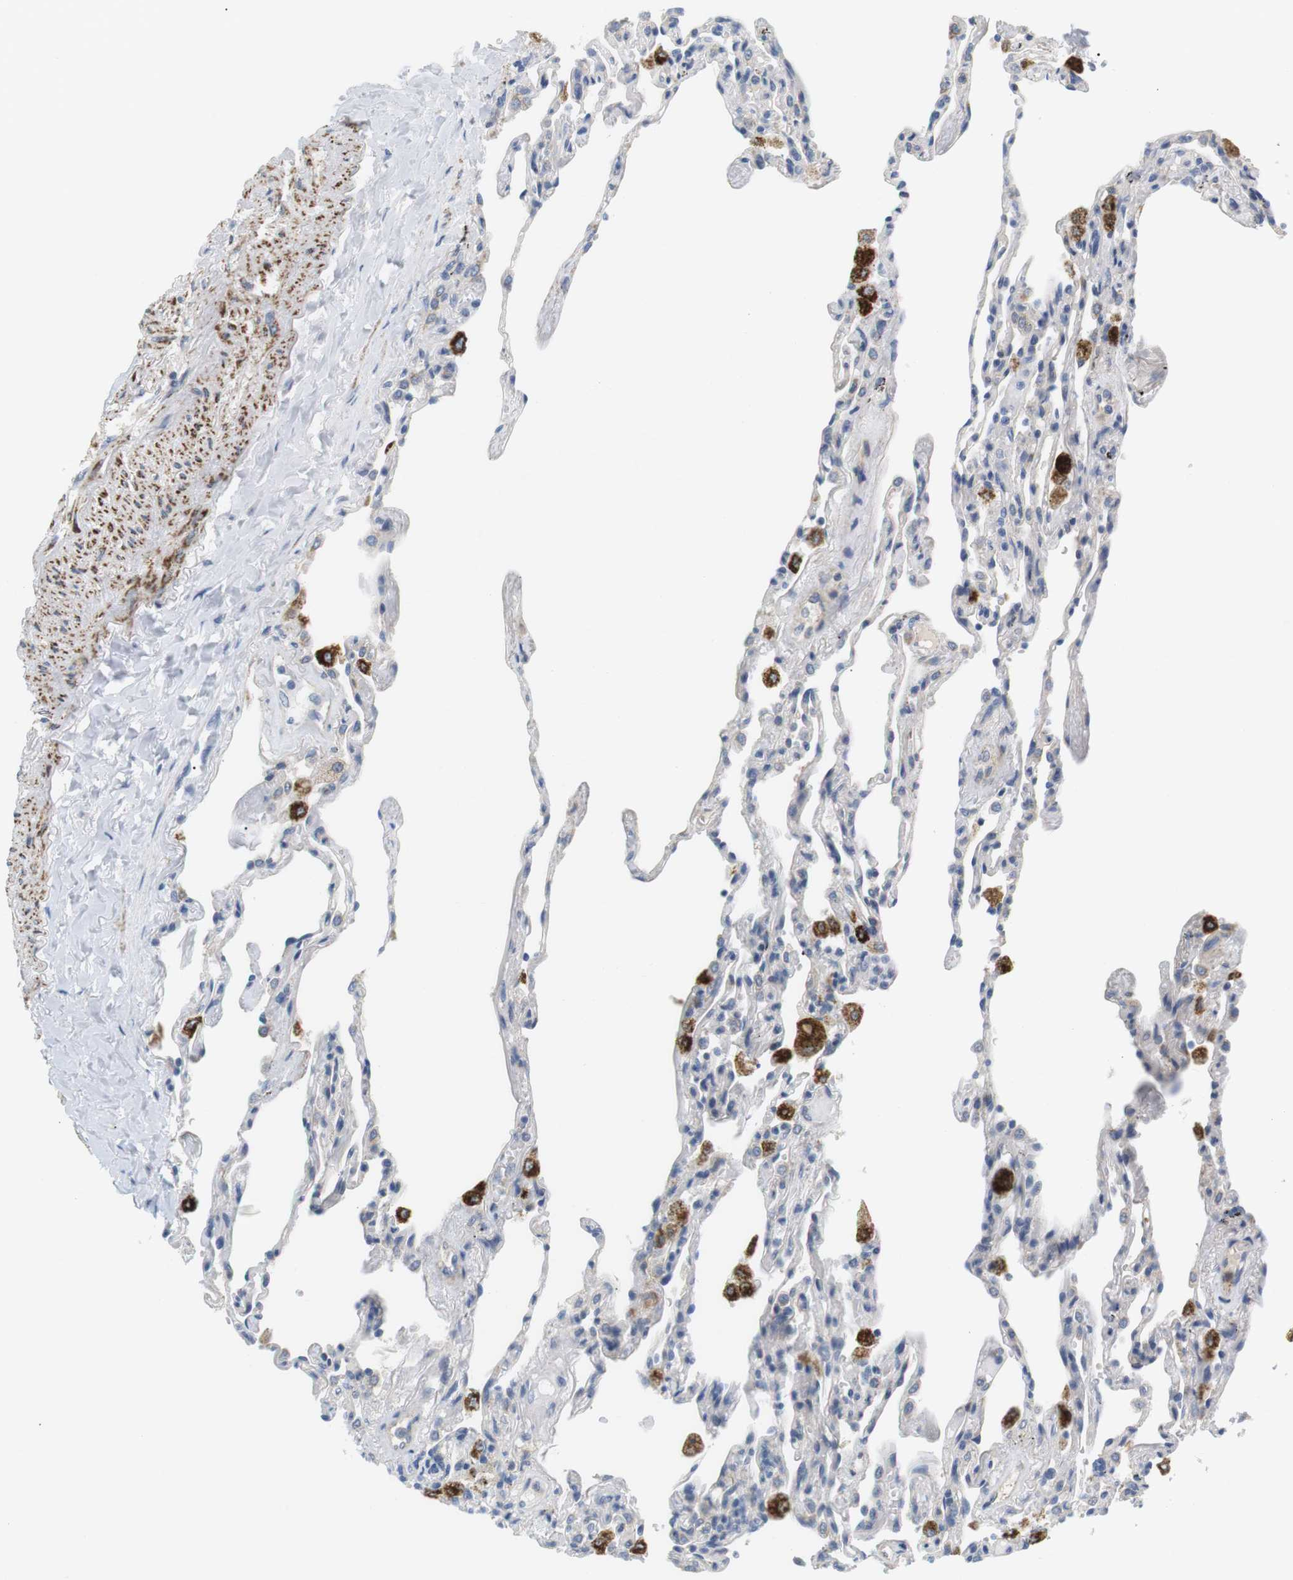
{"staining": {"intensity": "weak", "quantity": "<25%", "location": "cytoplasmic/membranous"}, "tissue": "lung", "cell_type": "Alveolar cells", "image_type": "normal", "snomed": [{"axis": "morphology", "description": "Normal tissue, NOS"}, {"axis": "topography", "description": "Lung"}], "caption": "The photomicrograph shows no staining of alveolar cells in normal lung. (DAB immunohistochemistry visualized using brightfield microscopy, high magnification).", "gene": "CD300E", "patient": {"sex": "male", "age": 59}}